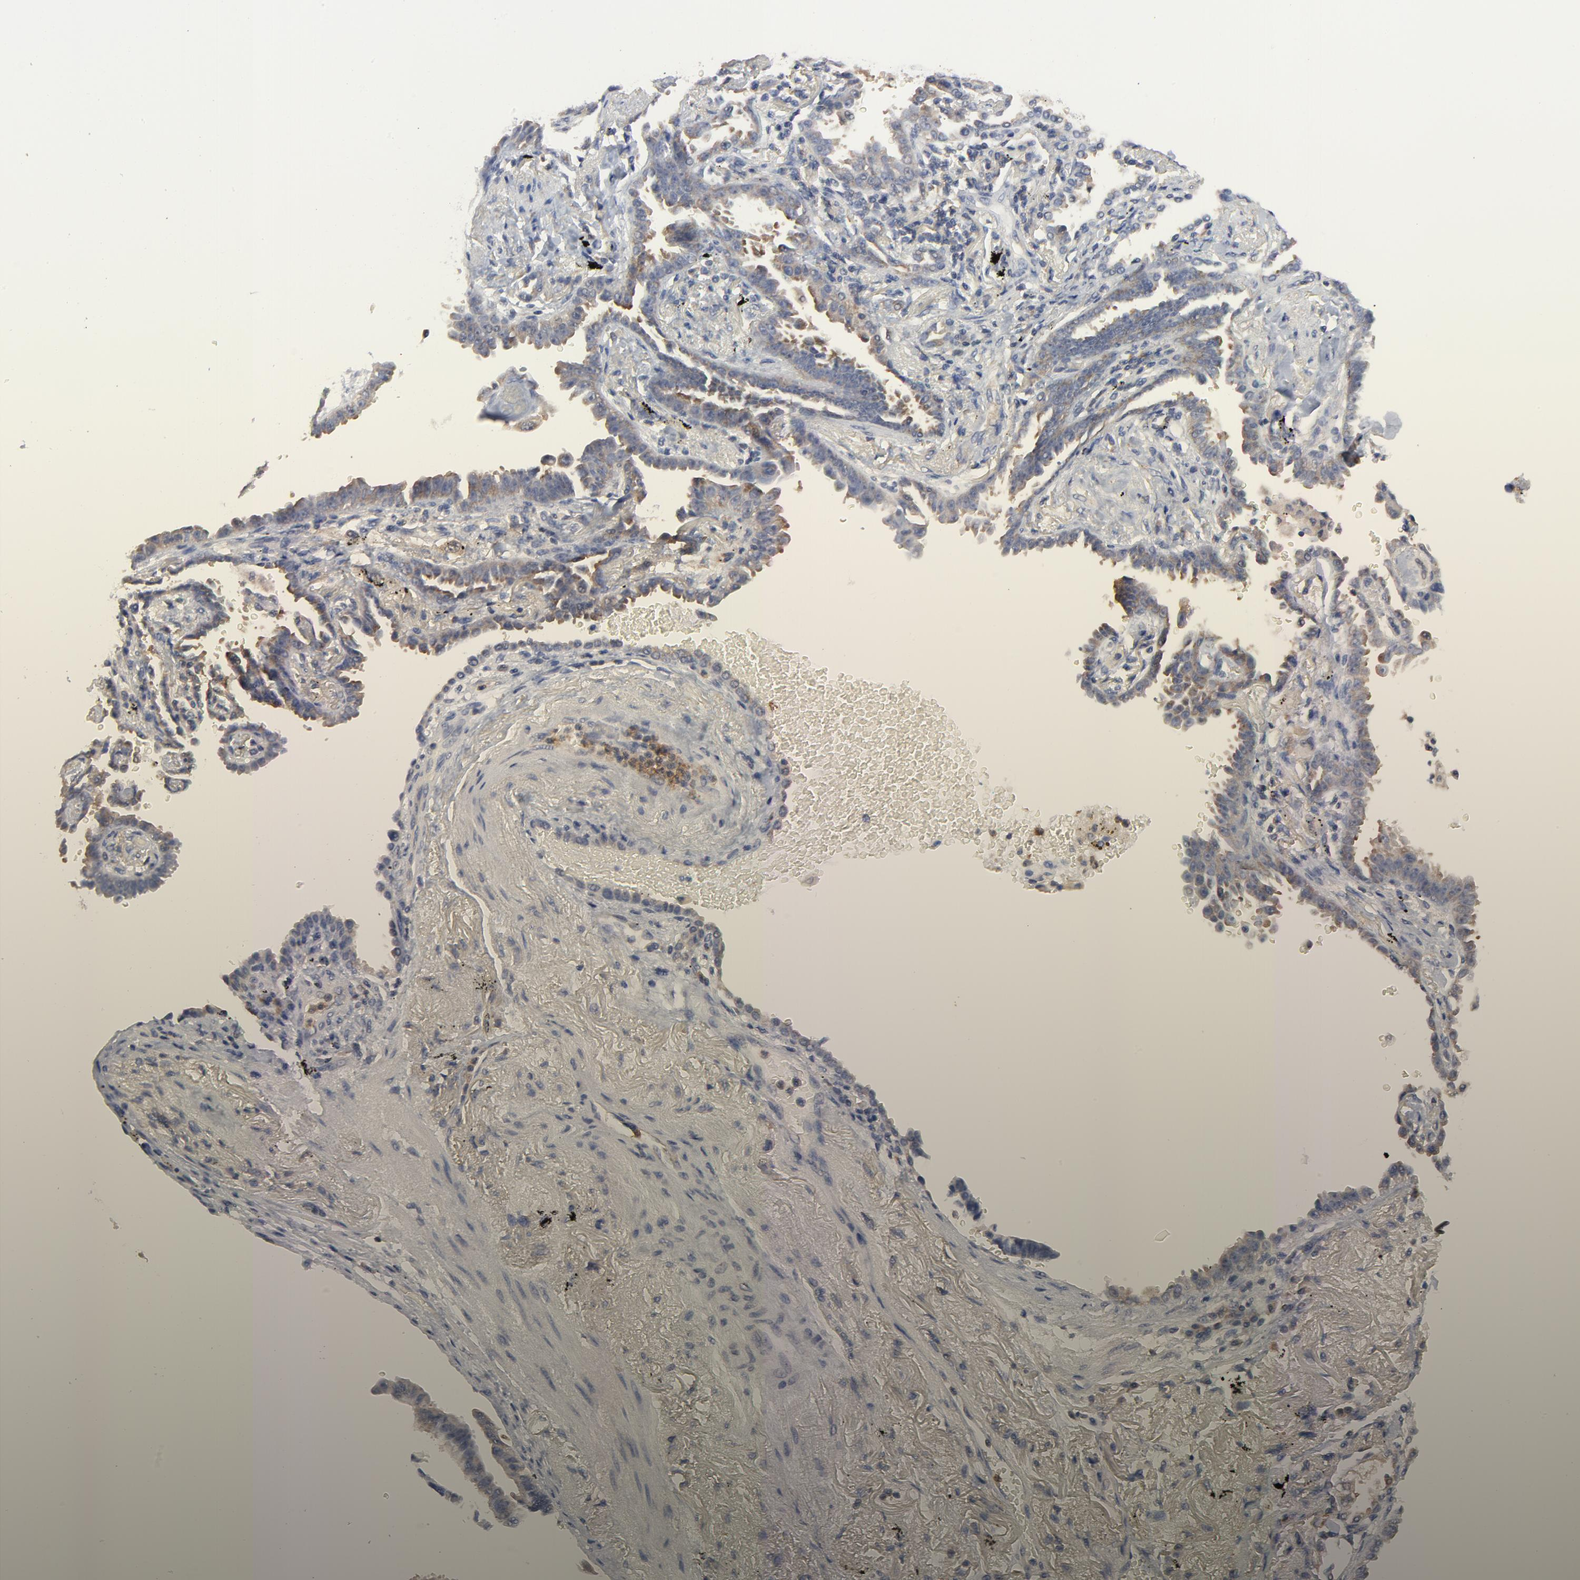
{"staining": {"intensity": "weak", "quantity": "25%-75%", "location": "cytoplasmic/membranous"}, "tissue": "lung cancer", "cell_type": "Tumor cells", "image_type": "cancer", "snomed": [{"axis": "morphology", "description": "Adenocarcinoma, NOS"}, {"axis": "topography", "description": "Lung"}], "caption": "A low amount of weak cytoplasmic/membranous staining is identified in about 25%-75% of tumor cells in lung adenocarcinoma tissue.", "gene": "CAB39L", "patient": {"sex": "female", "age": 64}}